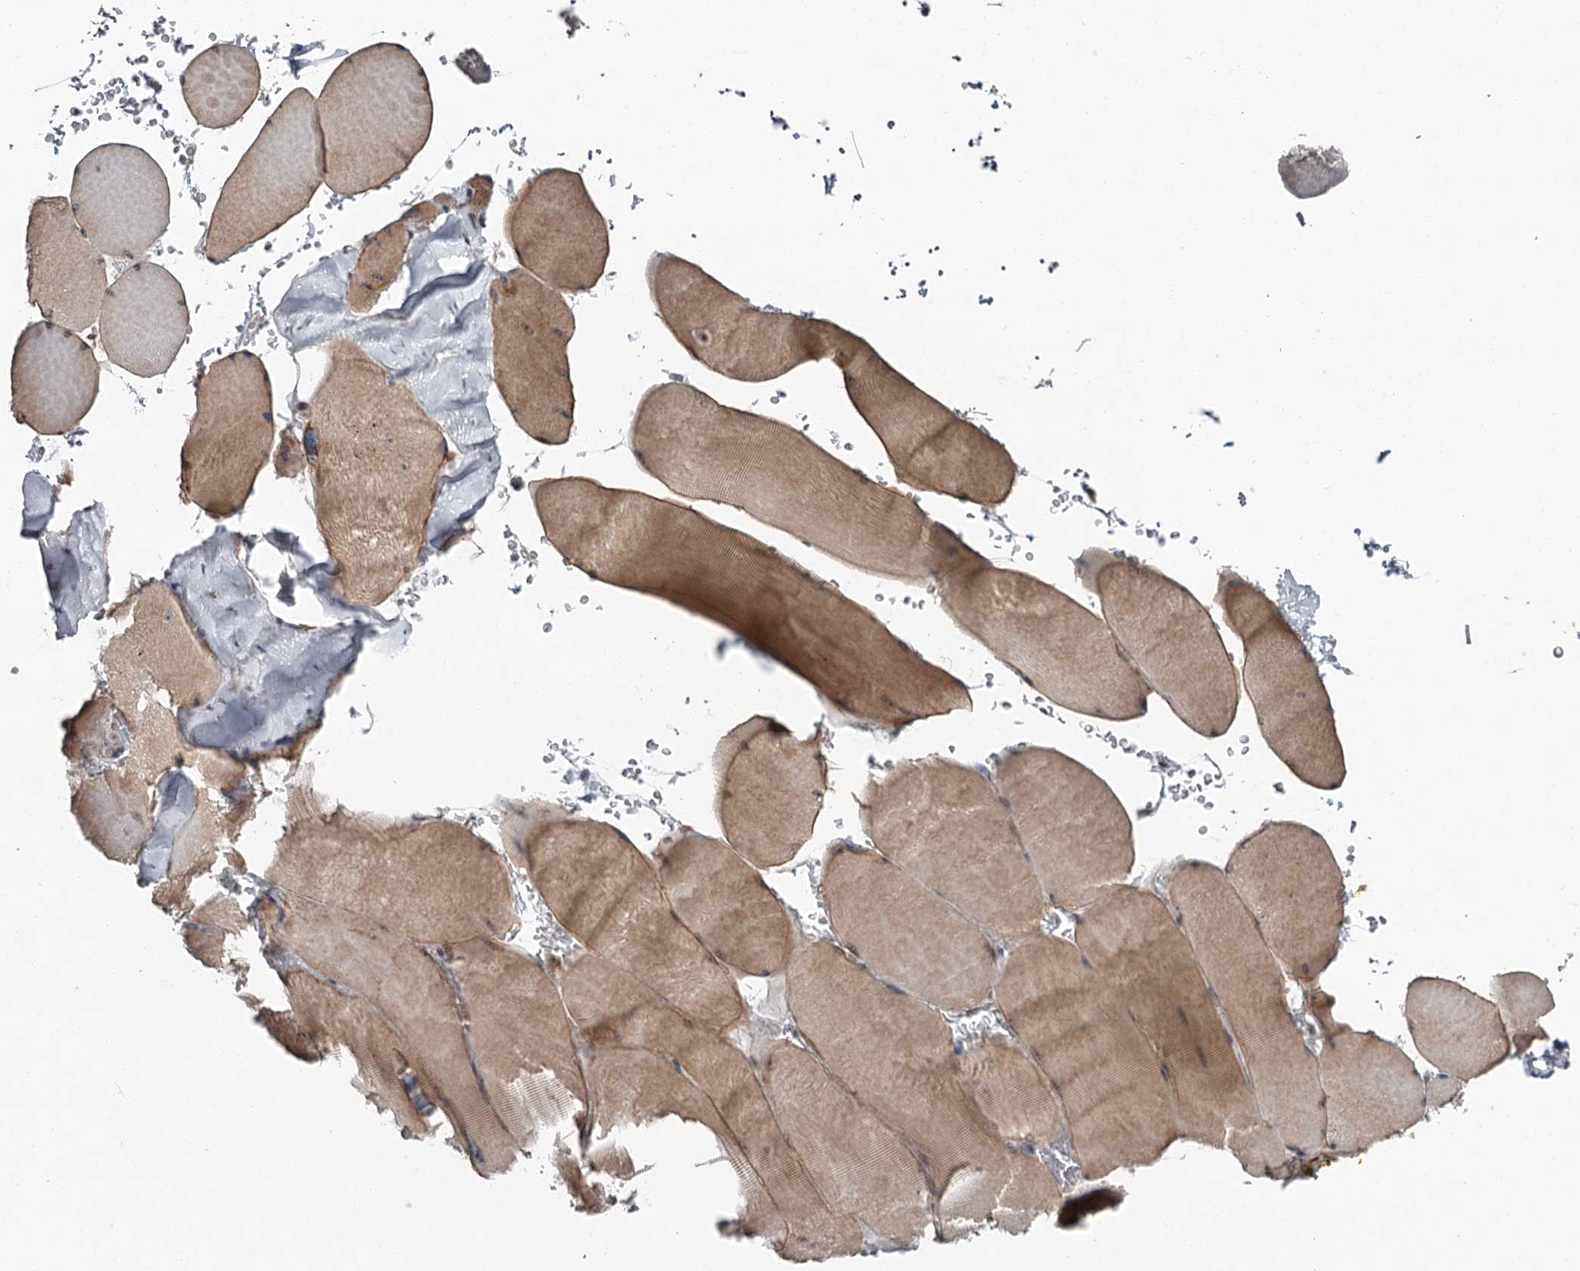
{"staining": {"intensity": "moderate", "quantity": ">75%", "location": "cytoplasmic/membranous"}, "tissue": "skeletal muscle", "cell_type": "Myocytes", "image_type": "normal", "snomed": [{"axis": "morphology", "description": "Normal tissue, NOS"}, {"axis": "topography", "description": "Skeletal muscle"}, {"axis": "topography", "description": "Head-Neck"}], "caption": "The histopathology image shows a brown stain indicating the presence of a protein in the cytoplasmic/membranous of myocytes in skeletal muscle. Using DAB (brown) and hematoxylin (blue) stains, captured at high magnification using brightfield microscopy.", "gene": "EXOSC1", "patient": {"sex": "male", "age": 66}}